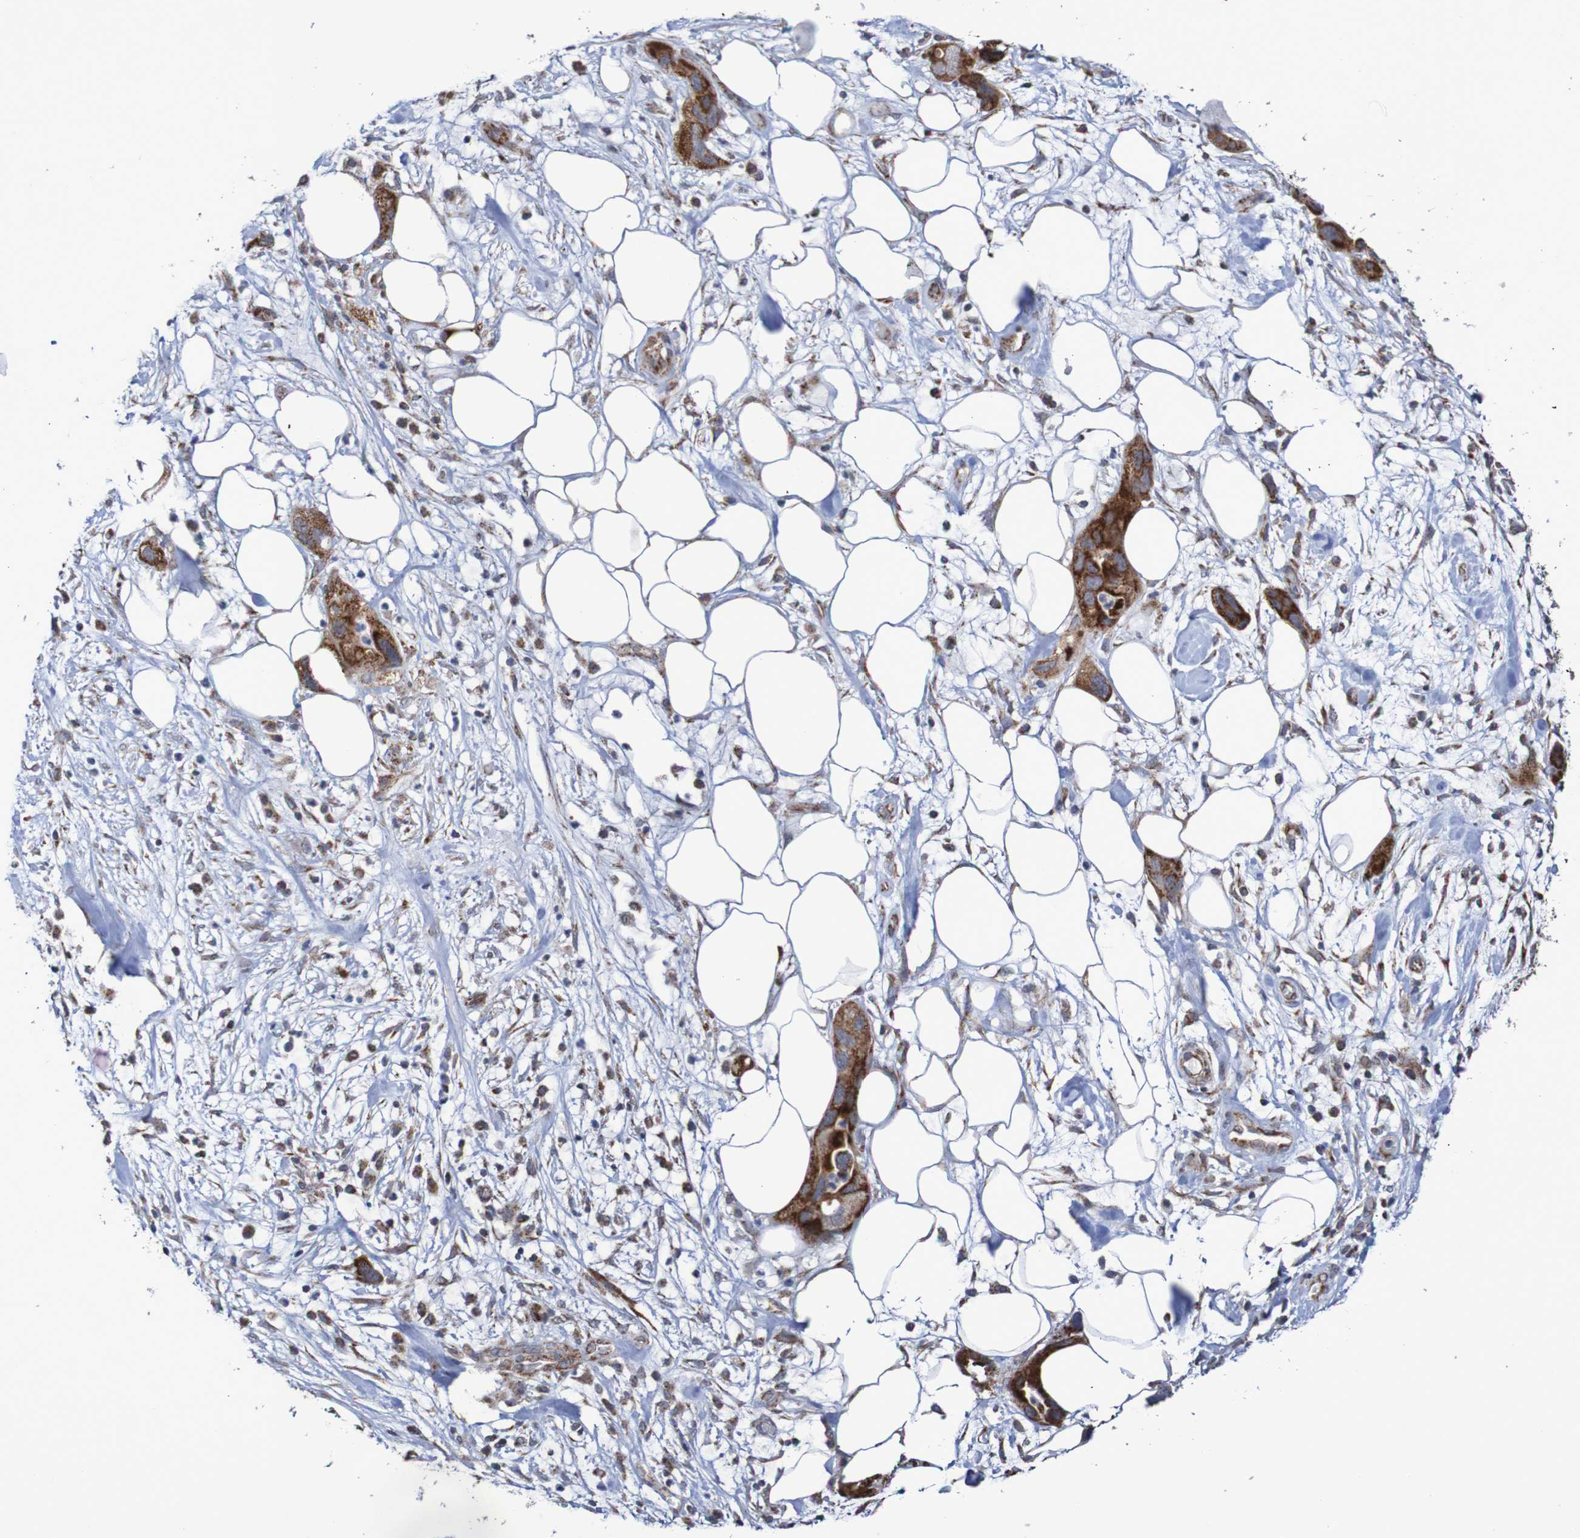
{"staining": {"intensity": "strong", "quantity": ">75%", "location": "cytoplasmic/membranous"}, "tissue": "pancreatic cancer", "cell_type": "Tumor cells", "image_type": "cancer", "snomed": [{"axis": "morphology", "description": "Adenocarcinoma, NOS"}, {"axis": "topography", "description": "Pancreas"}], "caption": "Immunohistochemistry of pancreatic cancer demonstrates high levels of strong cytoplasmic/membranous staining in about >75% of tumor cells.", "gene": "DVL1", "patient": {"sex": "female", "age": 71}}